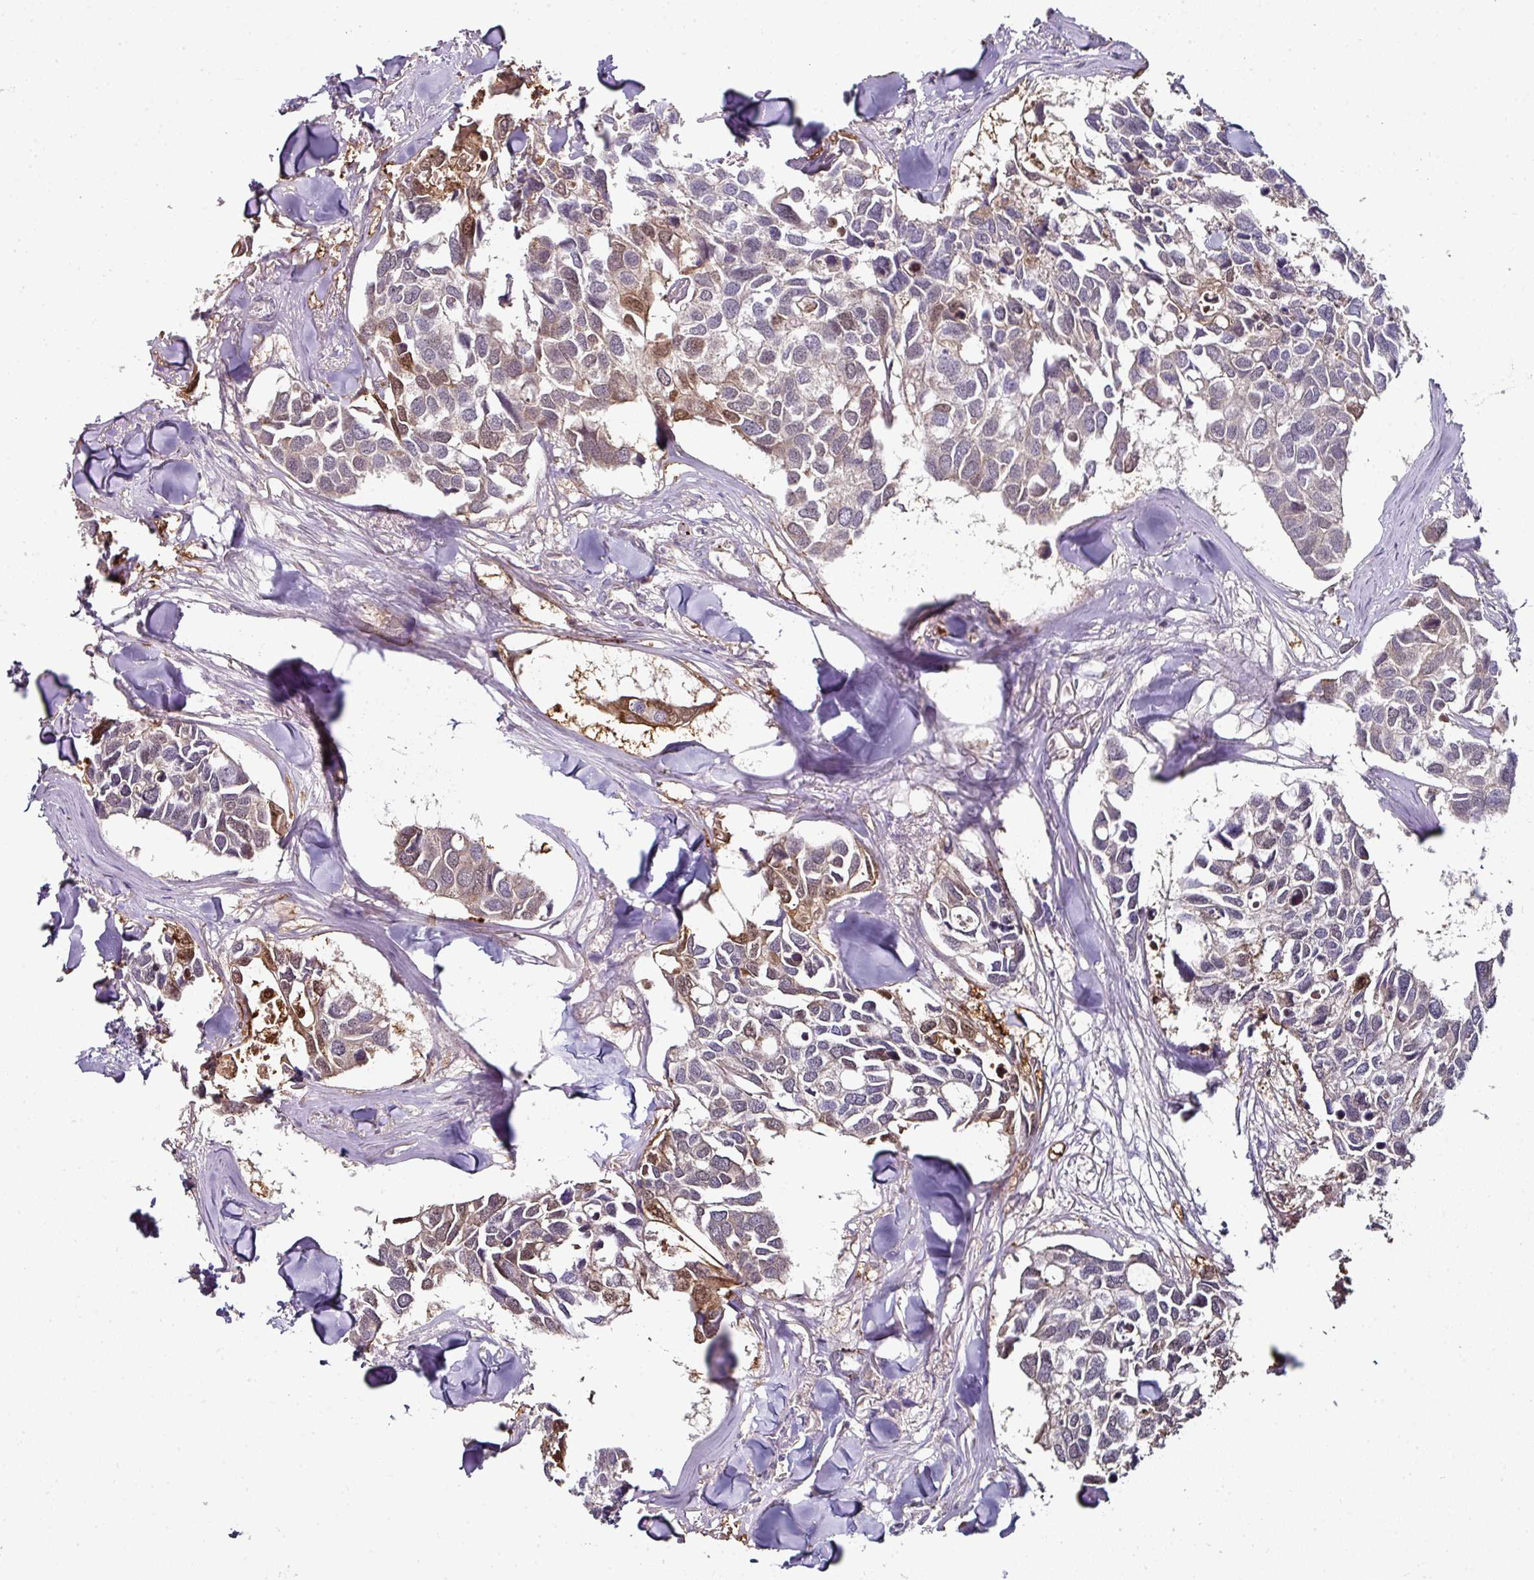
{"staining": {"intensity": "moderate", "quantity": "<25%", "location": "cytoplasmic/membranous,nuclear"}, "tissue": "breast cancer", "cell_type": "Tumor cells", "image_type": "cancer", "snomed": [{"axis": "morphology", "description": "Duct carcinoma"}, {"axis": "topography", "description": "Breast"}], "caption": "Human breast infiltrating ductal carcinoma stained with a protein marker demonstrates moderate staining in tumor cells.", "gene": "CTDSP2", "patient": {"sex": "female", "age": 83}}